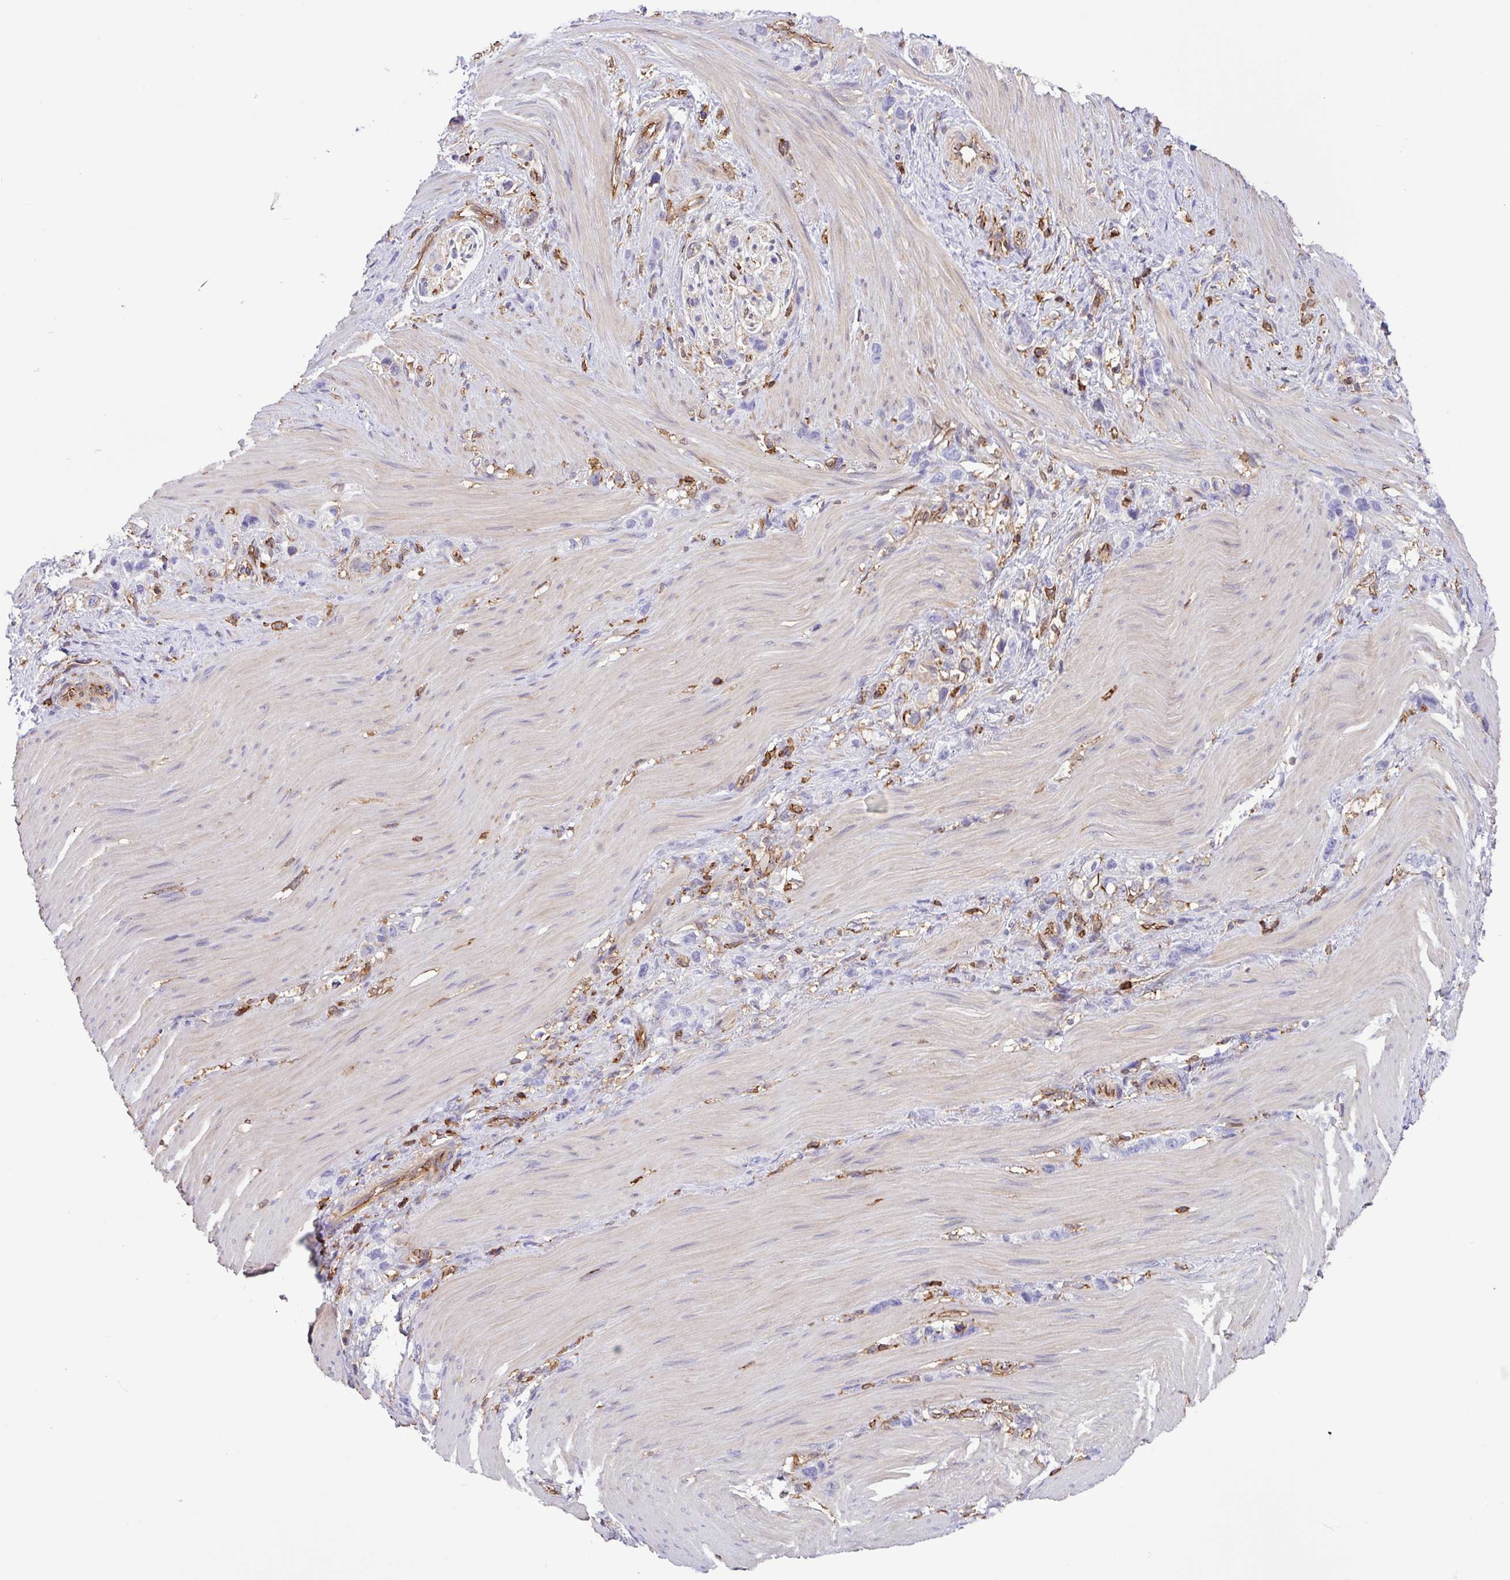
{"staining": {"intensity": "negative", "quantity": "none", "location": "none"}, "tissue": "stomach cancer", "cell_type": "Tumor cells", "image_type": "cancer", "snomed": [{"axis": "morphology", "description": "Adenocarcinoma, NOS"}, {"axis": "topography", "description": "Stomach"}], "caption": "Immunohistochemical staining of stomach cancer (adenocarcinoma) displays no significant positivity in tumor cells. Brightfield microscopy of immunohistochemistry stained with DAB (3,3'-diaminobenzidine) (brown) and hematoxylin (blue), captured at high magnification.", "gene": "PPP1R18", "patient": {"sex": "female", "age": 65}}